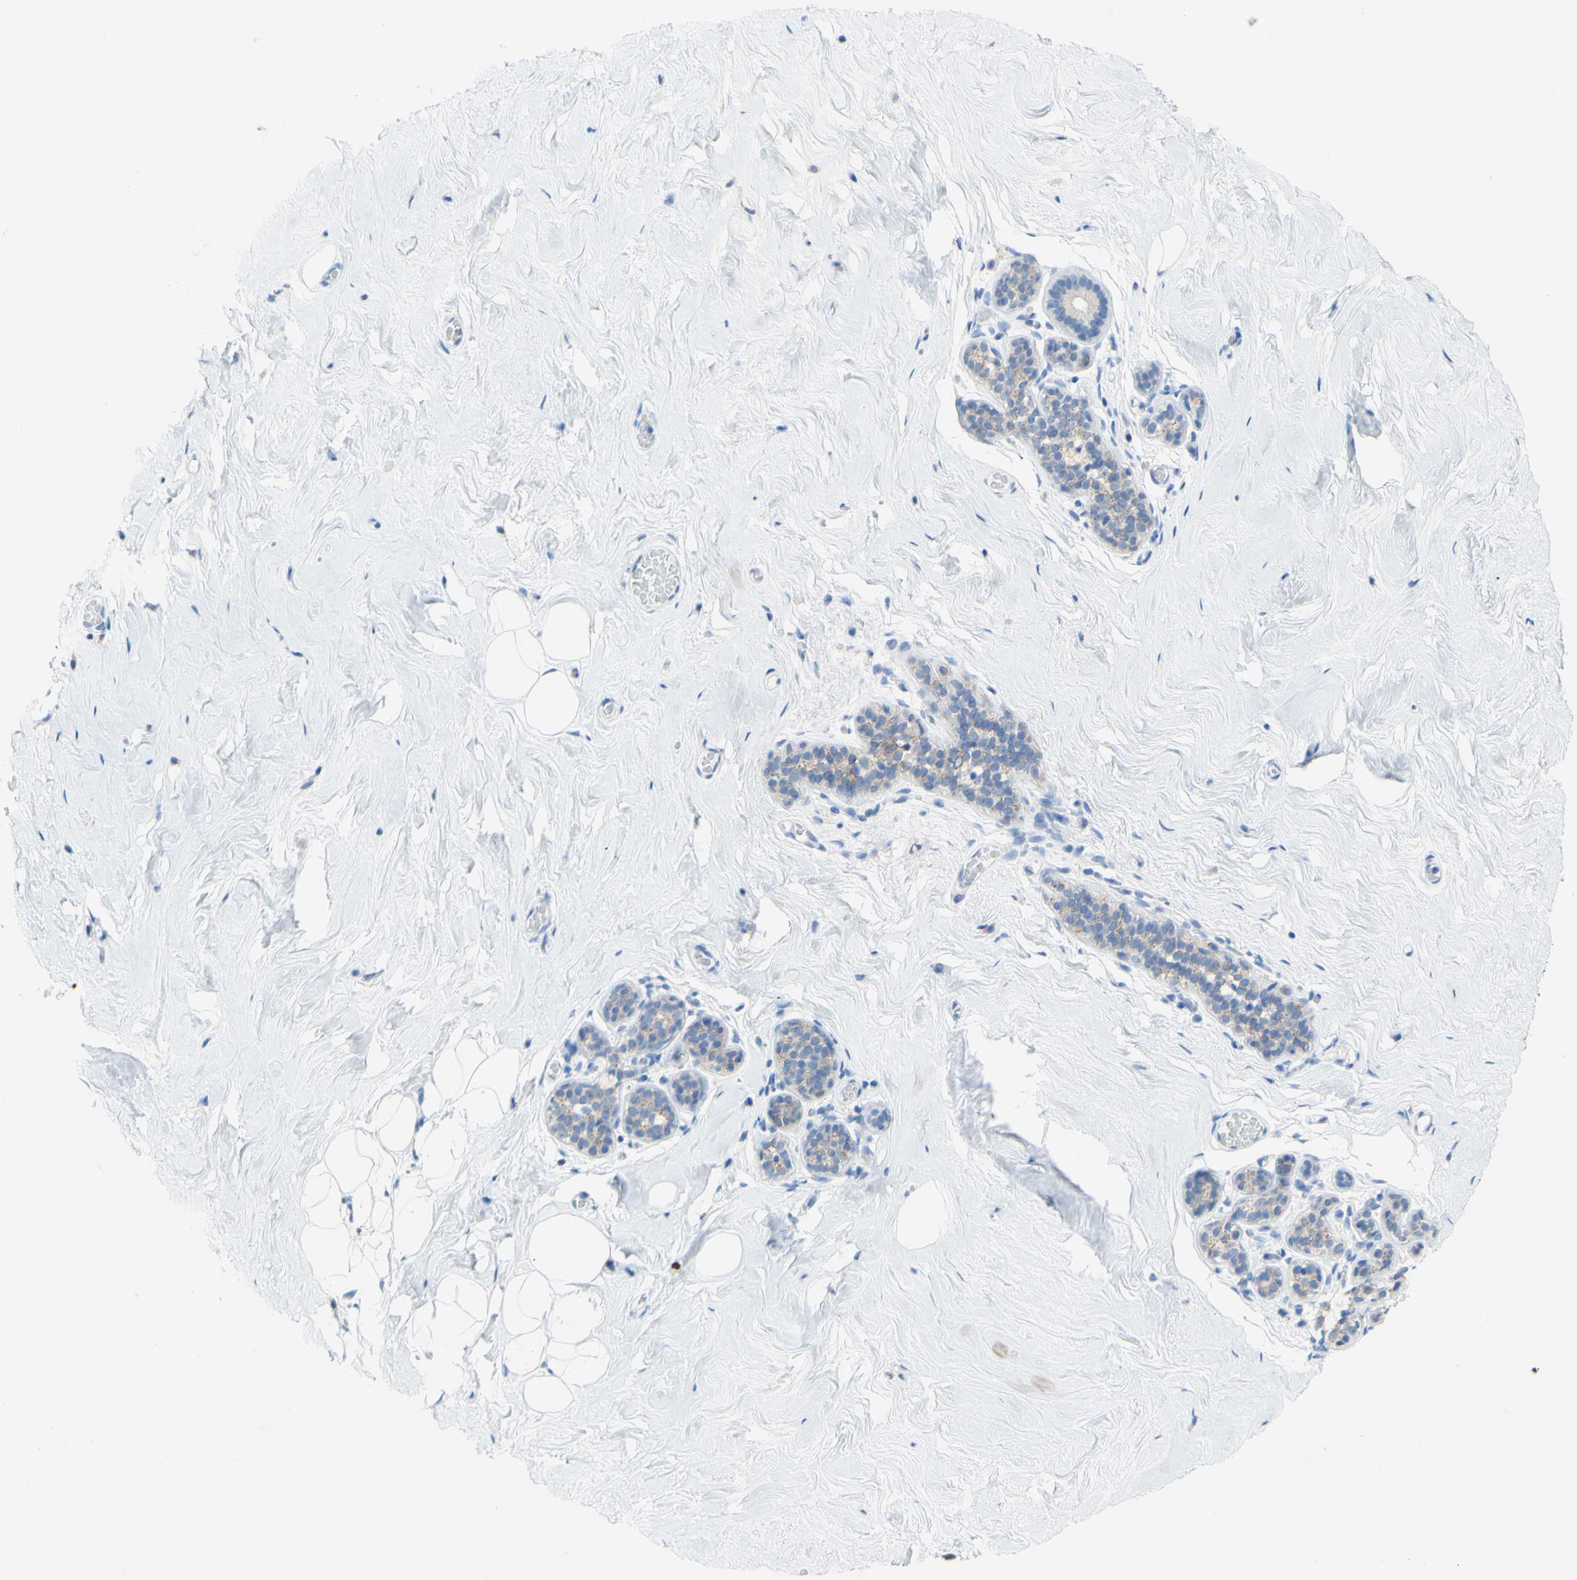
{"staining": {"intensity": "negative", "quantity": "none", "location": "none"}, "tissue": "breast", "cell_type": "Adipocytes", "image_type": "normal", "snomed": [{"axis": "morphology", "description": "Normal tissue, NOS"}, {"axis": "topography", "description": "Breast"}], "caption": "Unremarkable breast was stained to show a protein in brown. There is no significant expression in adipocytes. (DAB immunohistochemistry, high magnification).", "gene": "DSC2", "patient": {"sex": "female", "age": 75}}